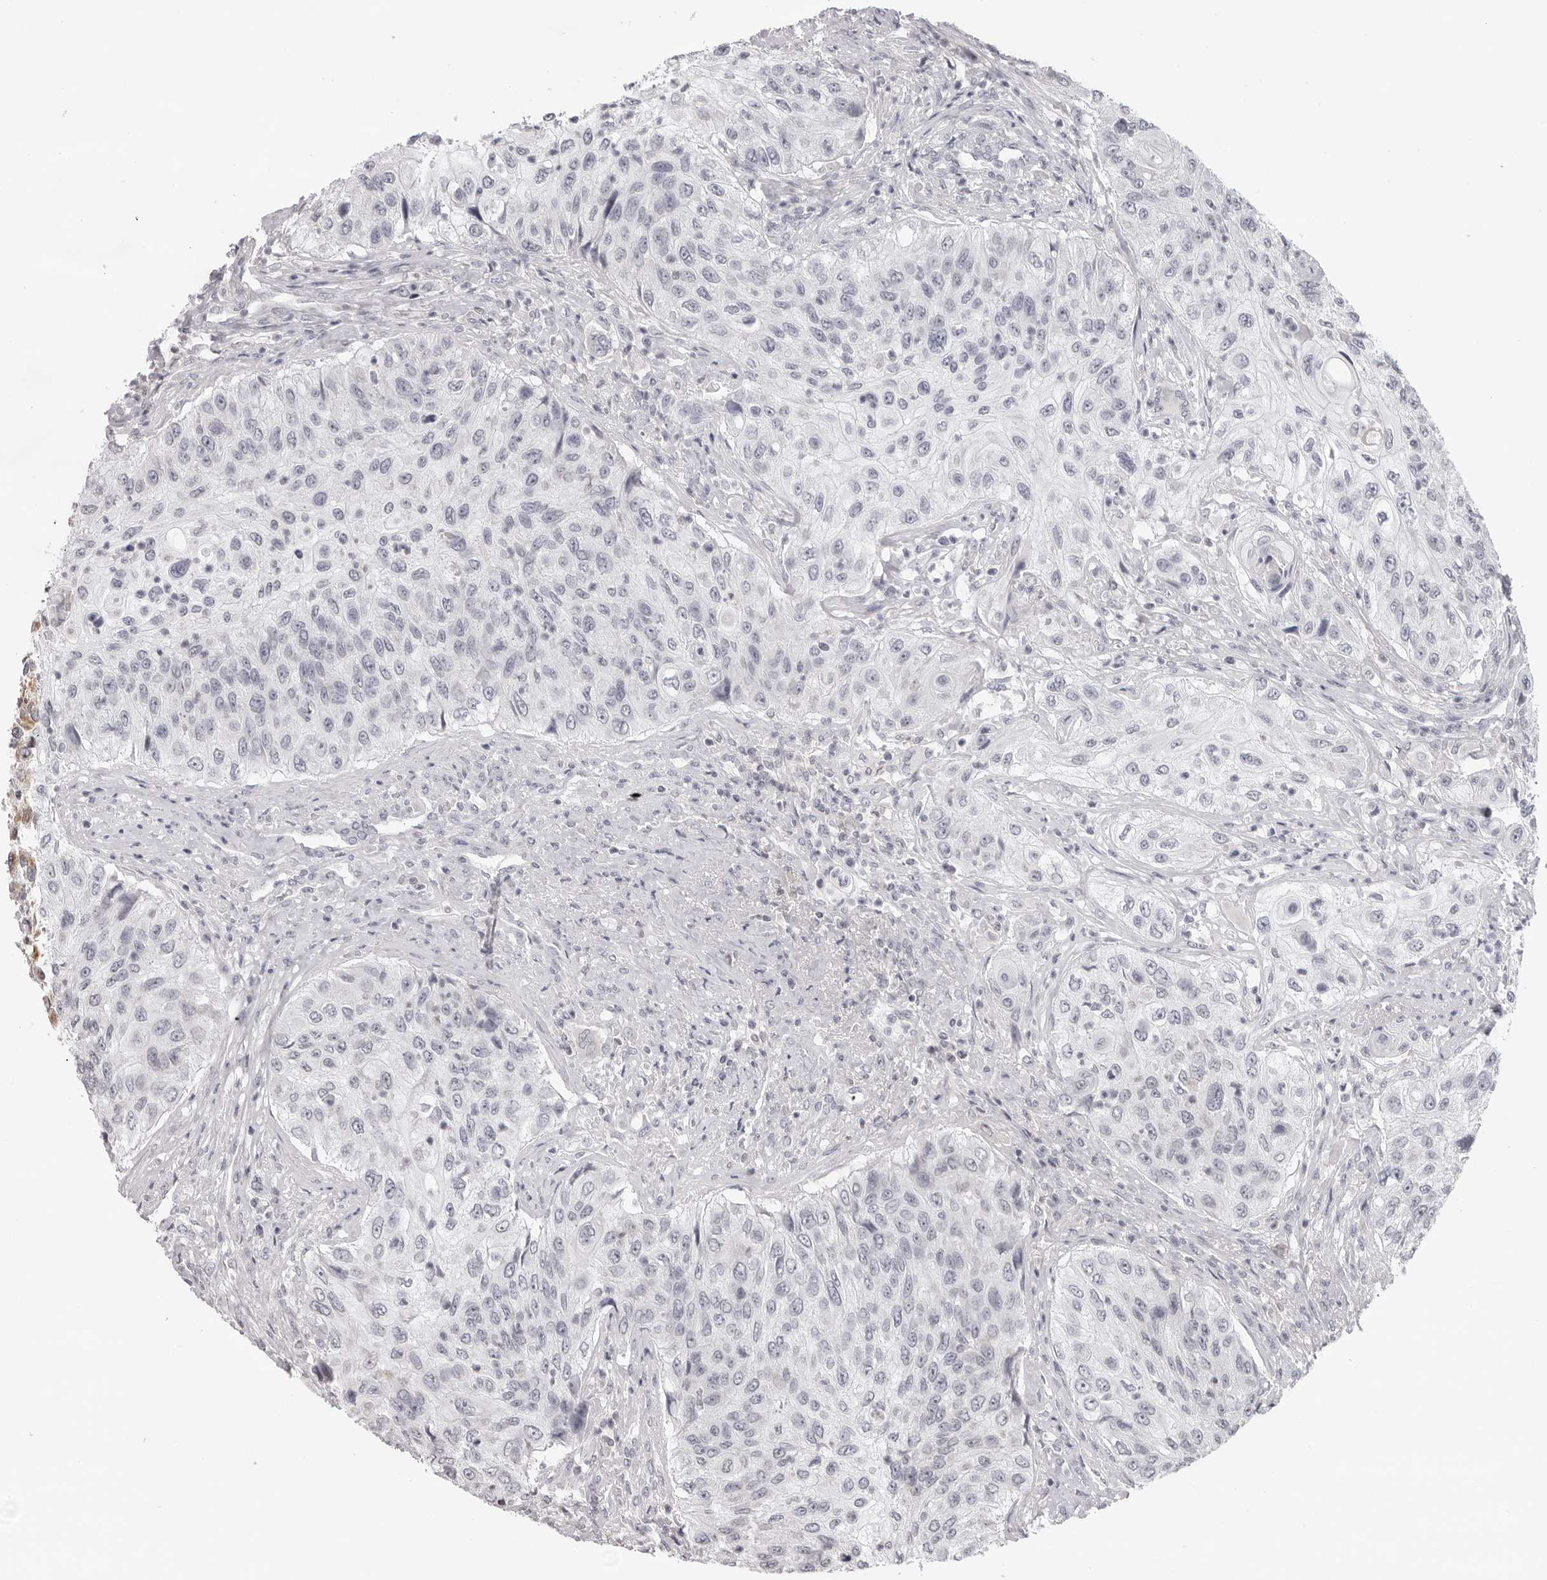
{"staining": {"intensity": "negative", "quantity": "none", "location": "none"}, "tissue": "urothelial cancer", "cell_type": "Tumor cells", "image_type": "cancer", "snomed": [{"axis": "morphology", "description": "Urothelial carcinoma, High grade"}, {"axis": "topography", "description": "Urinary bladder"}], "caption": "An image of urothelial cancer stained for a protein displays no brown staining in tumor cells.", "gene": "ACP6", "patient": {"sex": "female", "age": 60}}